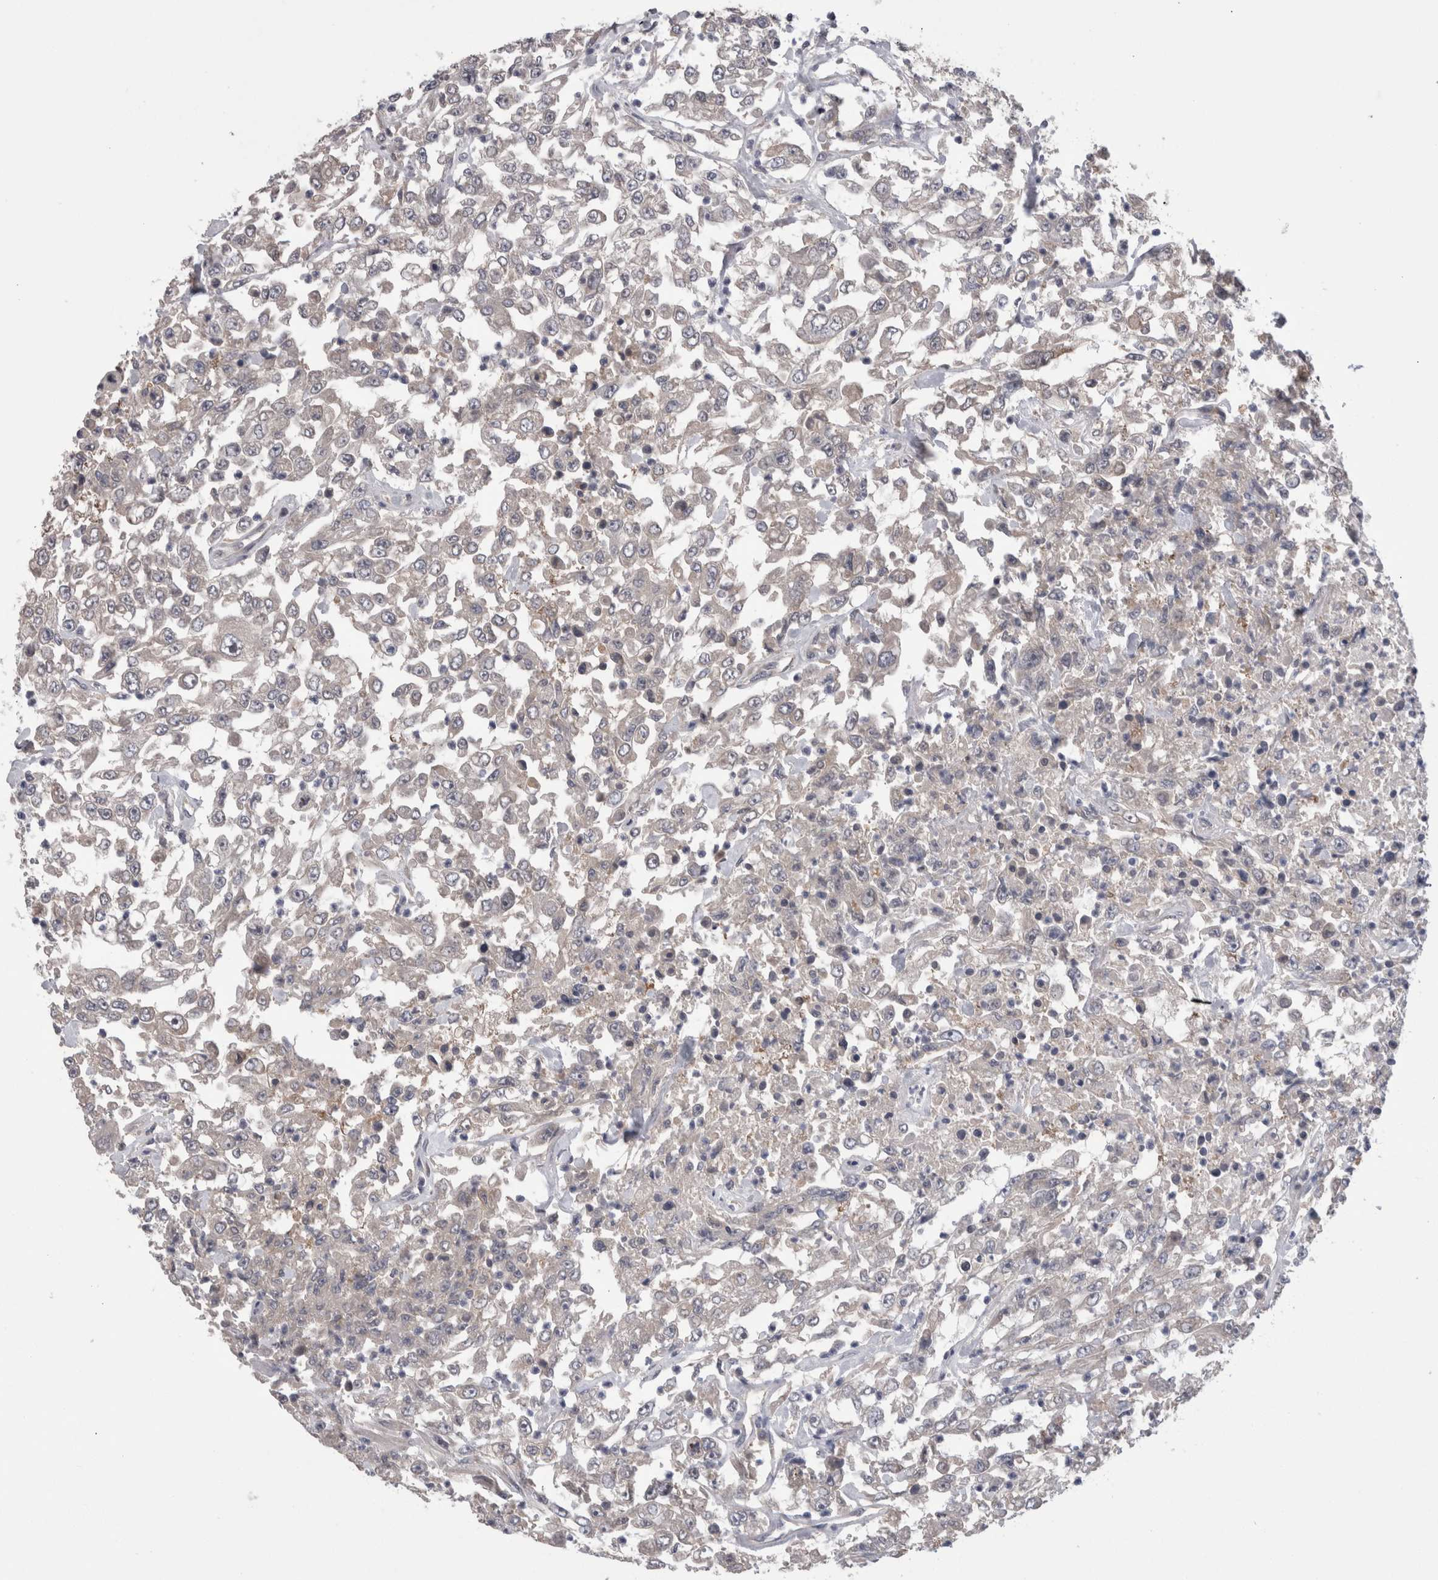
{"staining": {"intensity": "negative", "quantity": "none", "location": "none"}, "tissue": "urothelial cancer", "cell_type": "Tumor cells", "image_type": "cancer", "snomed": [{"axis": "morphology", "description": "Urothelial carcinoma, High grade"}, {"axis": "topography", "description": "Urinary bladder"}], "caption": "This is an IHC histopathology image of human high-grade urothelial carcinoma. There is no staining in tumor cells.", "gene": "DCTN6", "patient": {"sex": "male", "age": 46}}